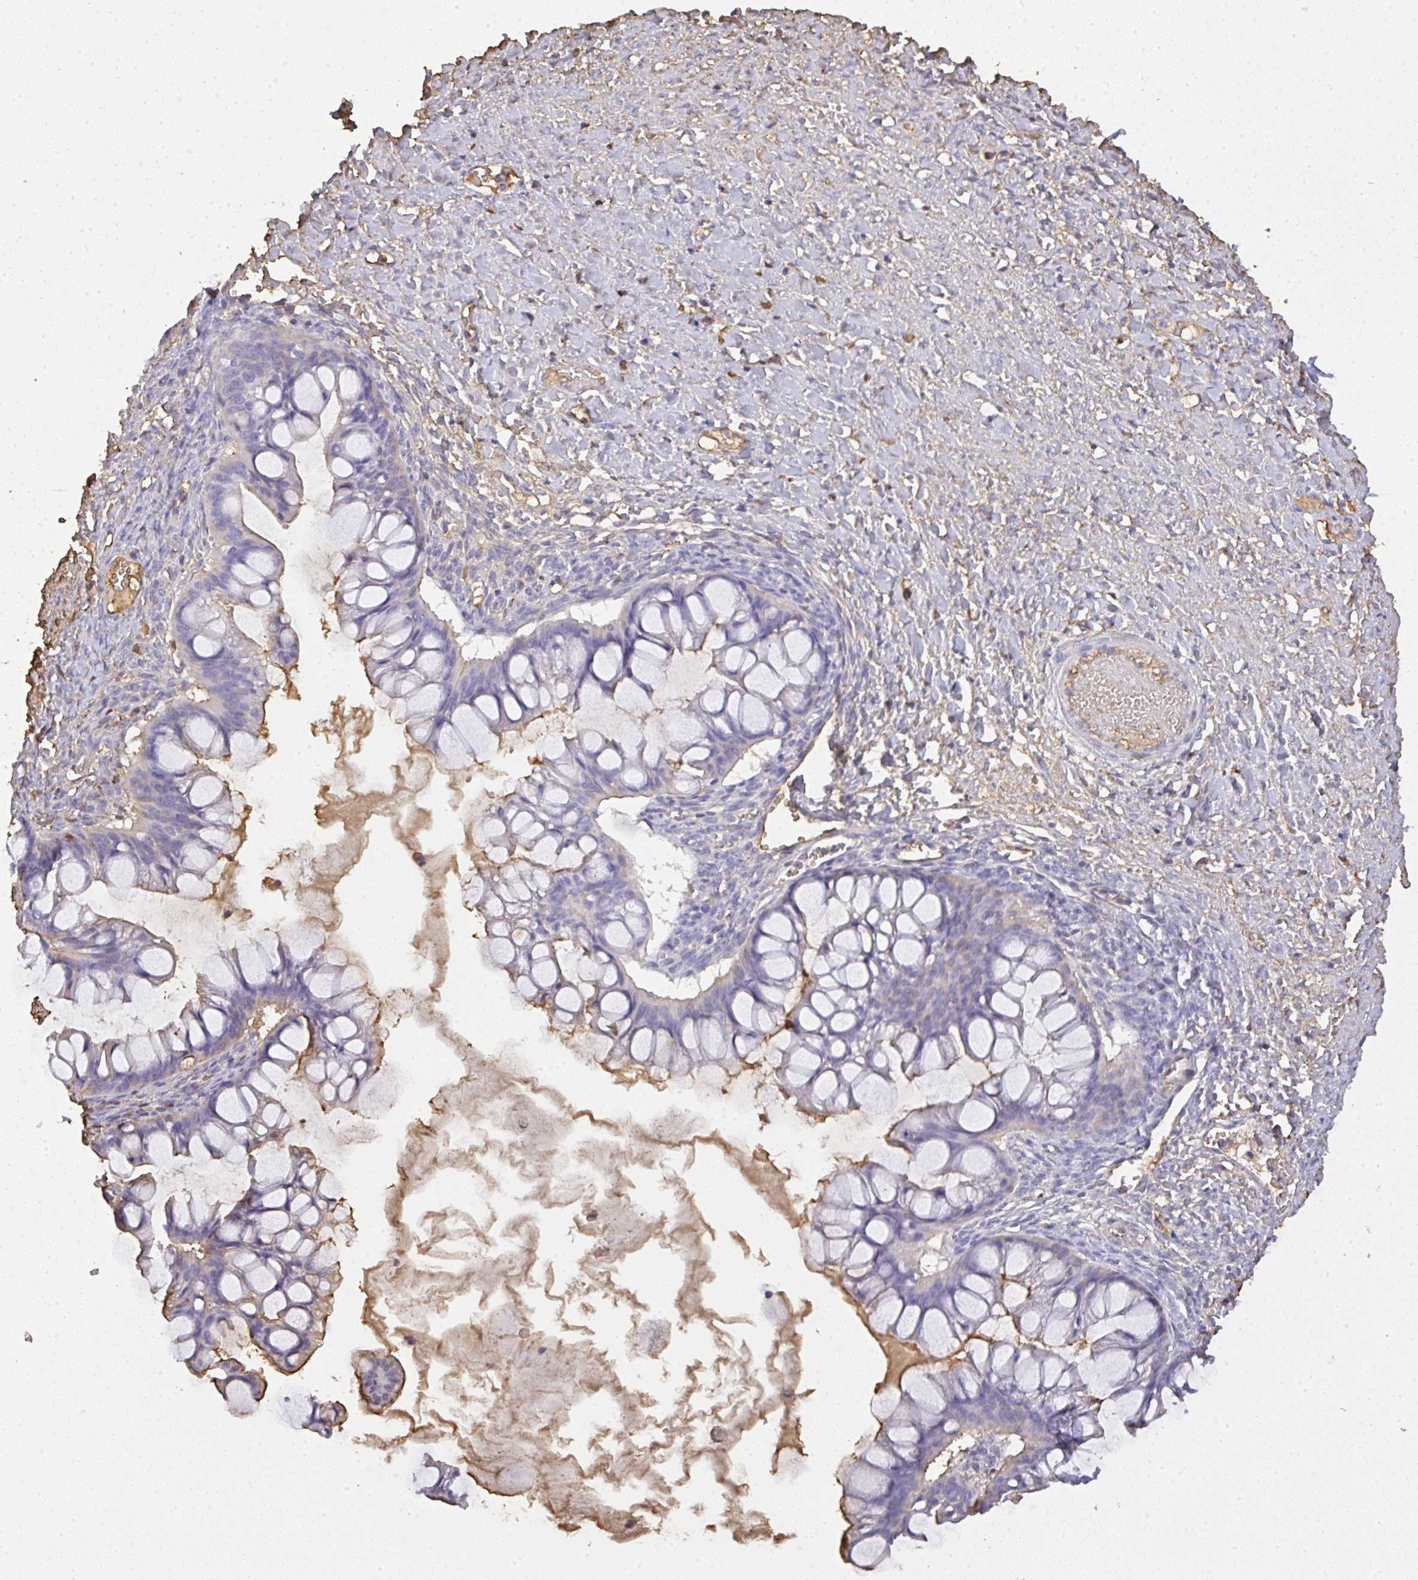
{"staining": {"intensity": "negative", "quantity": "none", "location": "none"}, "tissue": "ovarian cancer", "cell_type": "Tumor cells", "image_type": "cancer", "snomed": [{"axis": "morphology", "description": "Cystadenocarcinoma, mucinous, NOS"}, {"axis": "topography", "description": "Ovary"}], "caption": "Tumor cells show no significant positivity in ovarian cancer.", "gene": "SMYD5", "patient": {"sex": "female", "age": 73}}